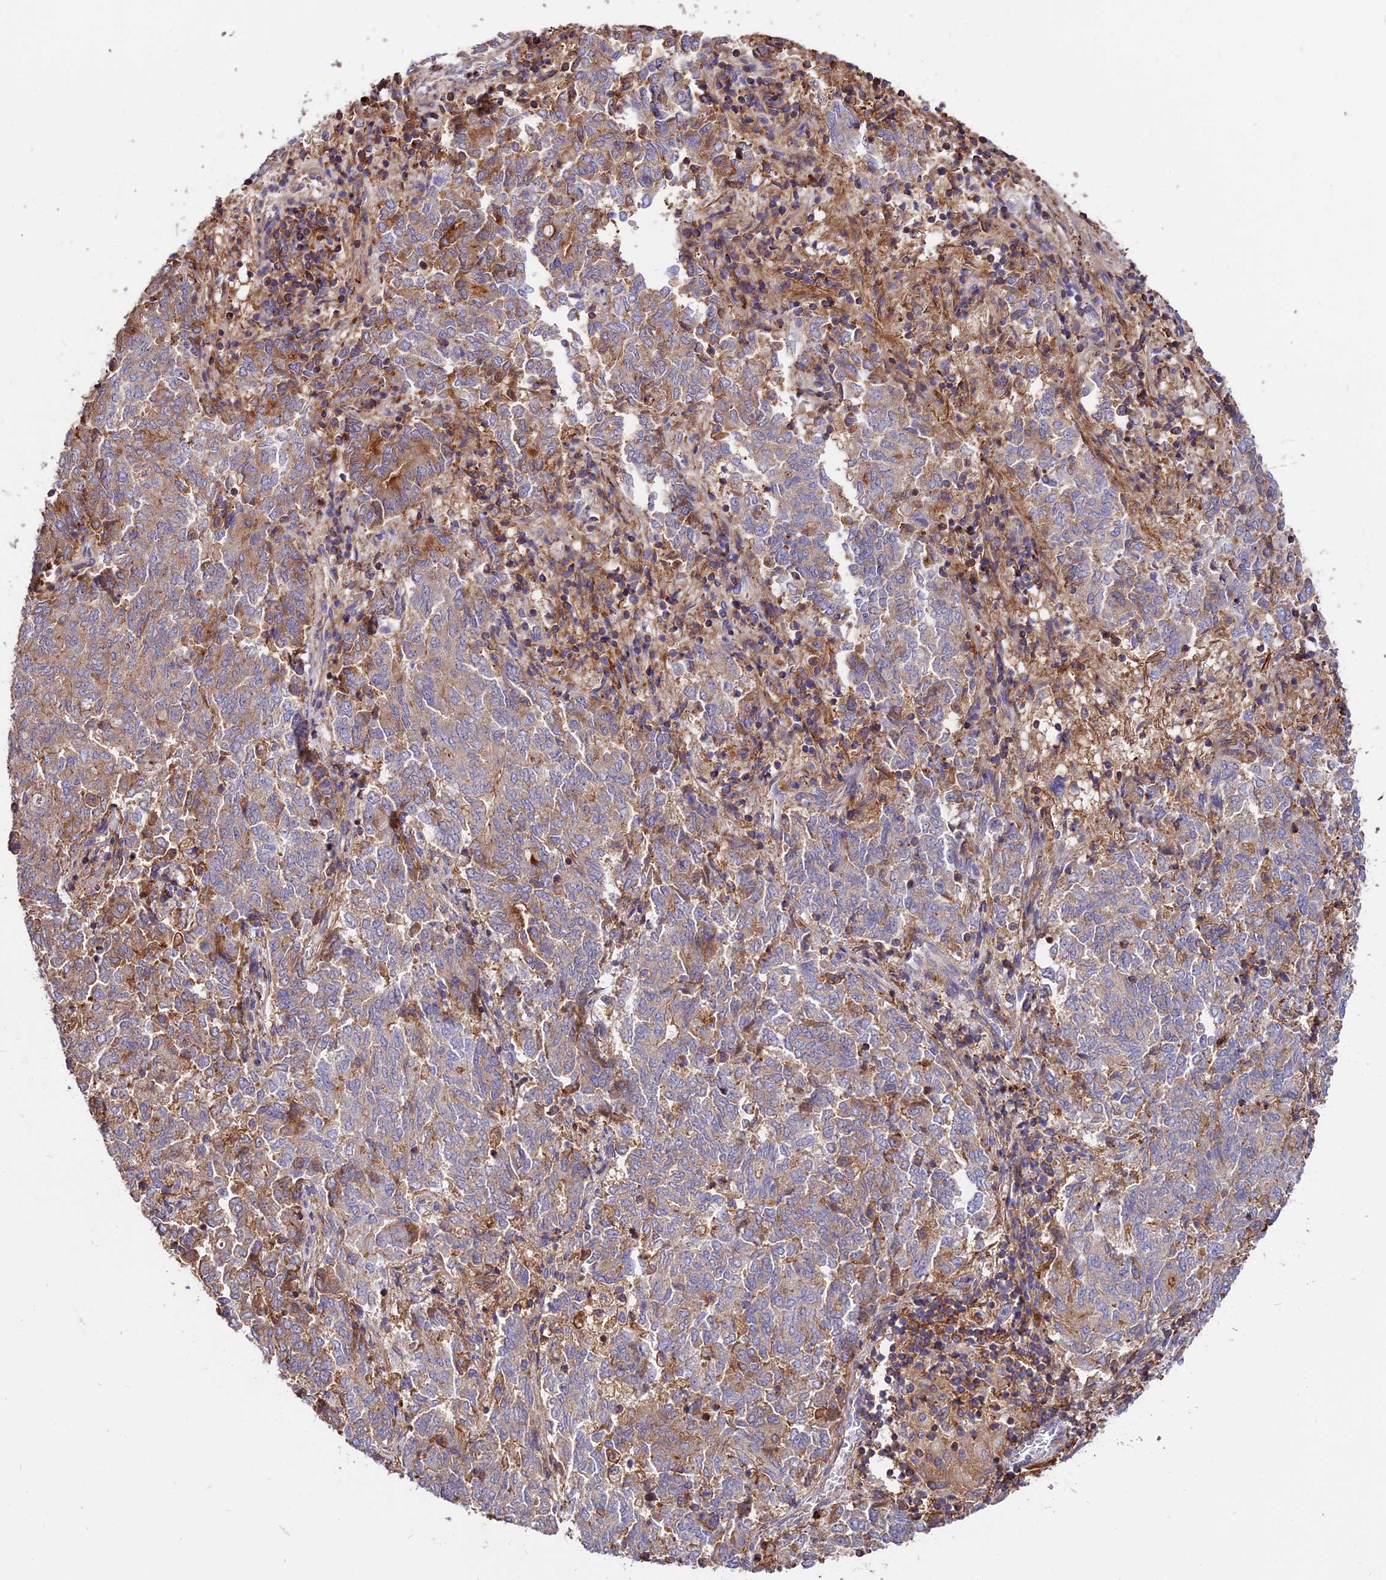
{"staining": {"intensity": "moderate", "quantity": "25%-75%", "location": "cytoplasmic/membranous"}, "tissue": "endometrial cancer", "cell_type": "Tumor cells", "image_type": "cancer", "snomed": [{"axis": "morphology", "description": "Adenocarcinoma, NOS"}, {"axis": "topography", "description": "Endometrium"}], "caption": "IHC (DAB) staining of human endometrial cancer (adenocarcinoma) demonstrates moderate cytoplasmic/membranous protein positivity in approximately 25%-75% of tumor cells.", "gene": "PYM1", "patient": {"sex": "female", "age": 80}}